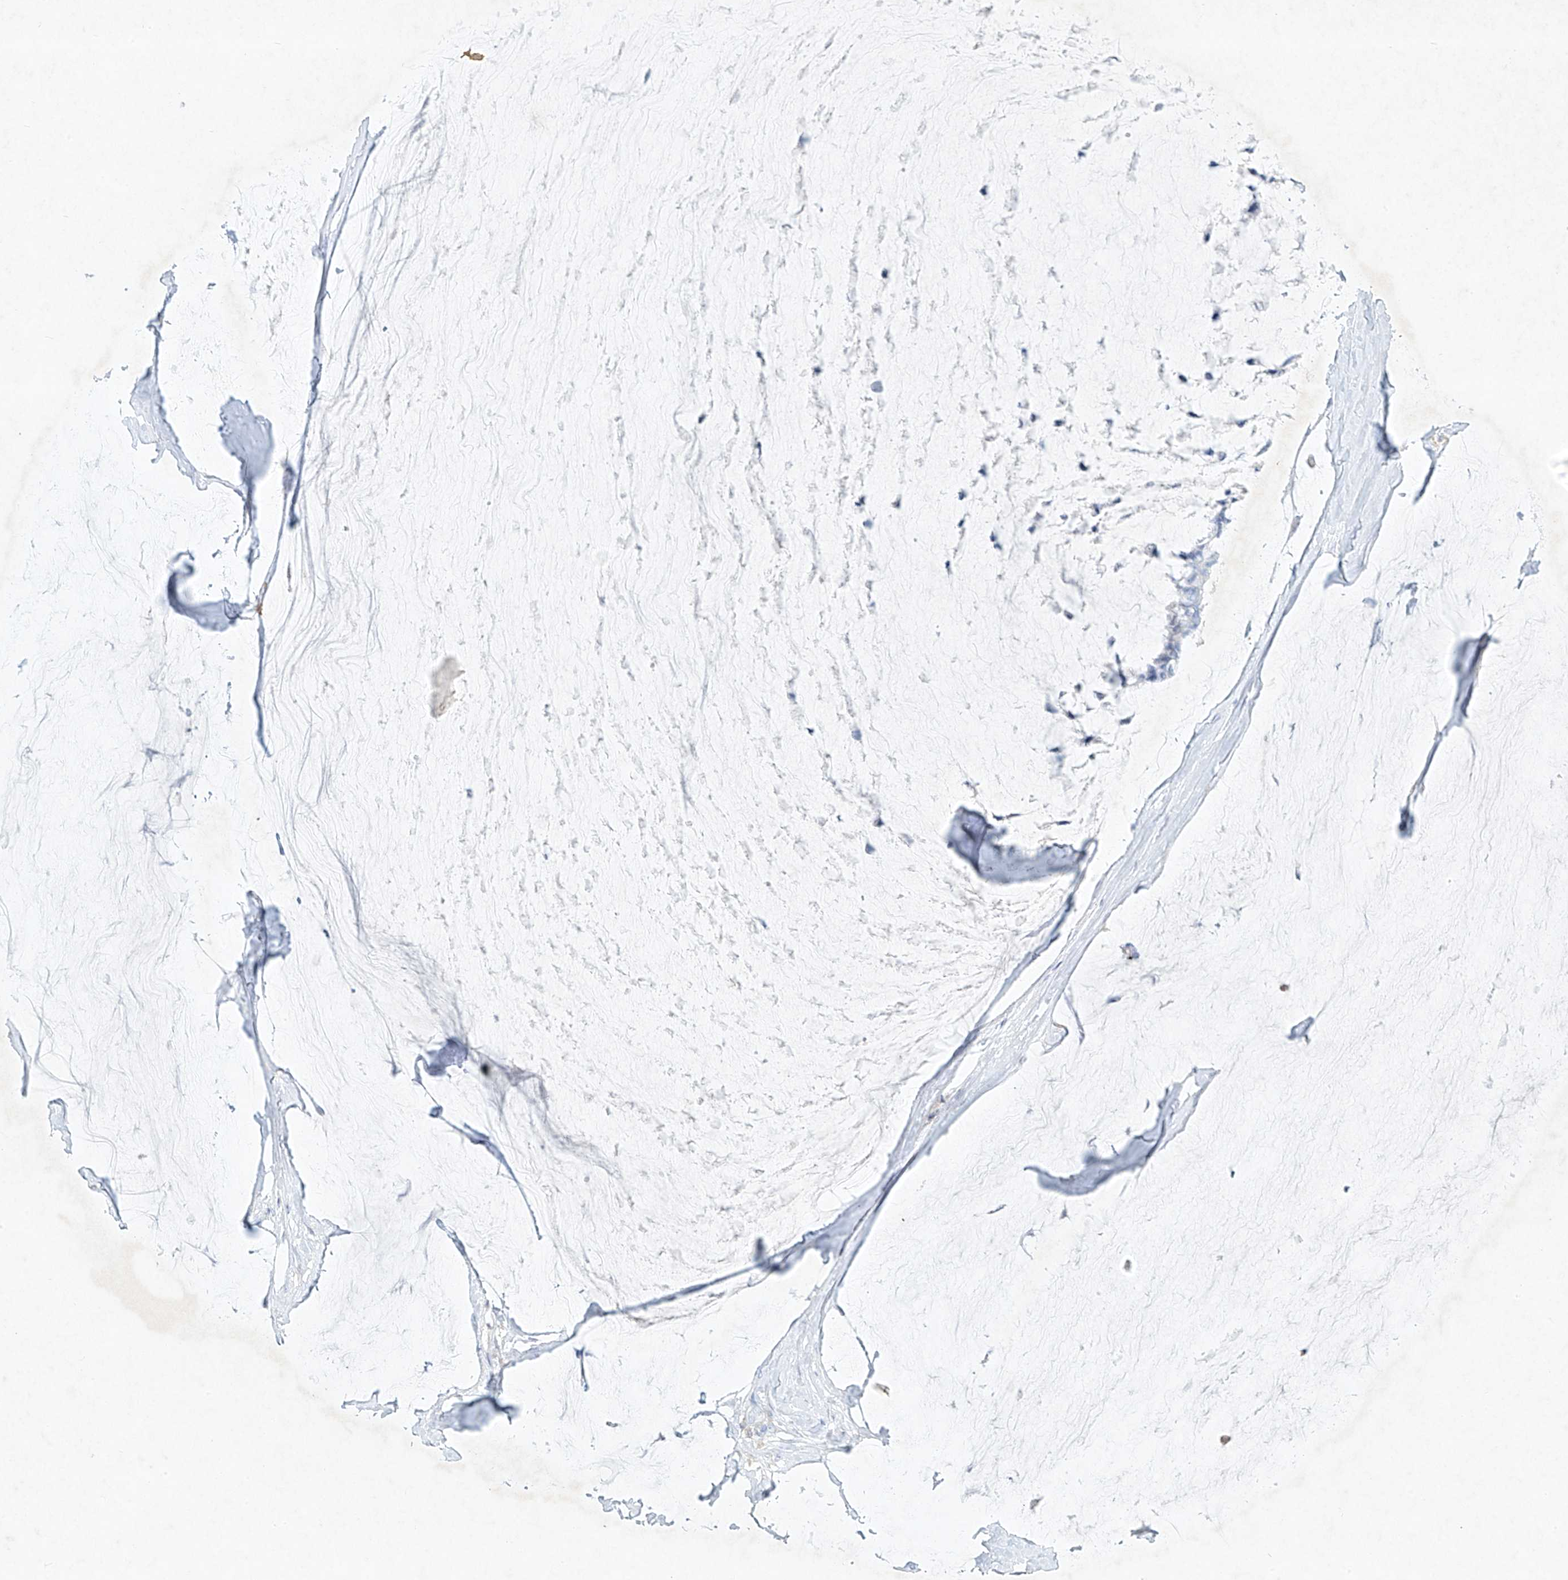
{"staining": {"intensity": "negative", "quantity": "none", "location": "none"}, "tissue": "ovarian cancer", "cell_type": "Tumor cells", "image_type": "cancer", "snomed": [{"axis": "morphology", "description": "Cystadenocarcinoma, mucinous, NOS"}, {"axis": "topography", "description": "Ovary"}], "caption": "Human ovarian cancer stained for a protein using immunohistochemistry demonstrates no expression in tumor cells.", "gene": "PLEK", "patient": {"sex": "female", "age": 39}}